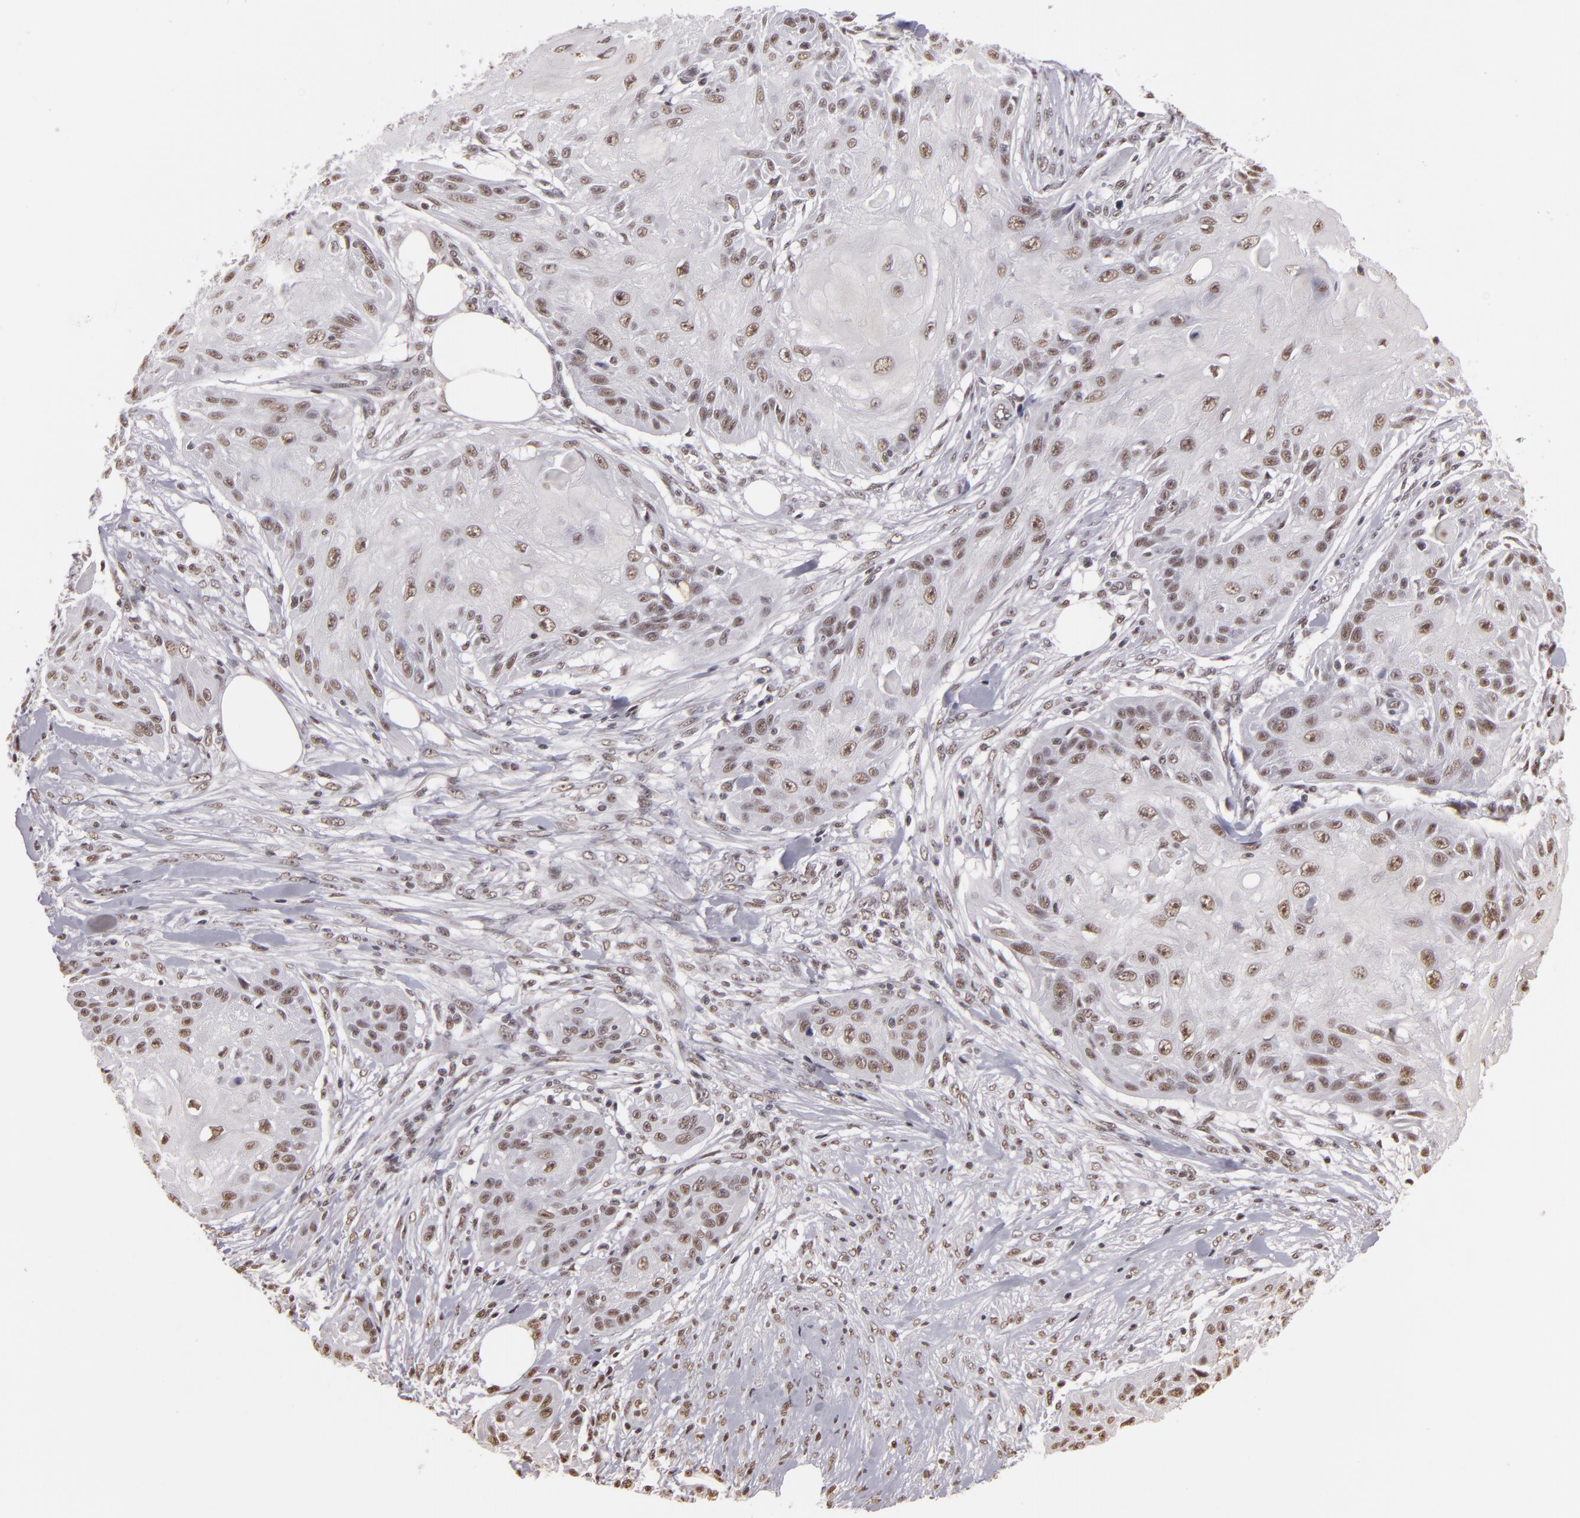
{"staining": {"intensity": "weak", "quantity": "25%-75%", "location": "nuclear"}, "tissue": "skin cancer", "cell_type": "Tumor cells", "image_type": "cancer", "snomed": [{"axis": "morphology", "description": "Squamous cell carcinoma, NOS"}, {"axis": "topography", "description": "Skin"}], "caption": "Tumor cells demonstrate weak nuclear positivity in about 25%-75% of cells in skin squamous cell carcinoma. The protein of interest is stained brown, and the nuclei are stained in blue (DAB IHC with brightfield microscopy, high magnification).", "gene": "INTS6", "patient": {"sex": "female", "age": 88}}